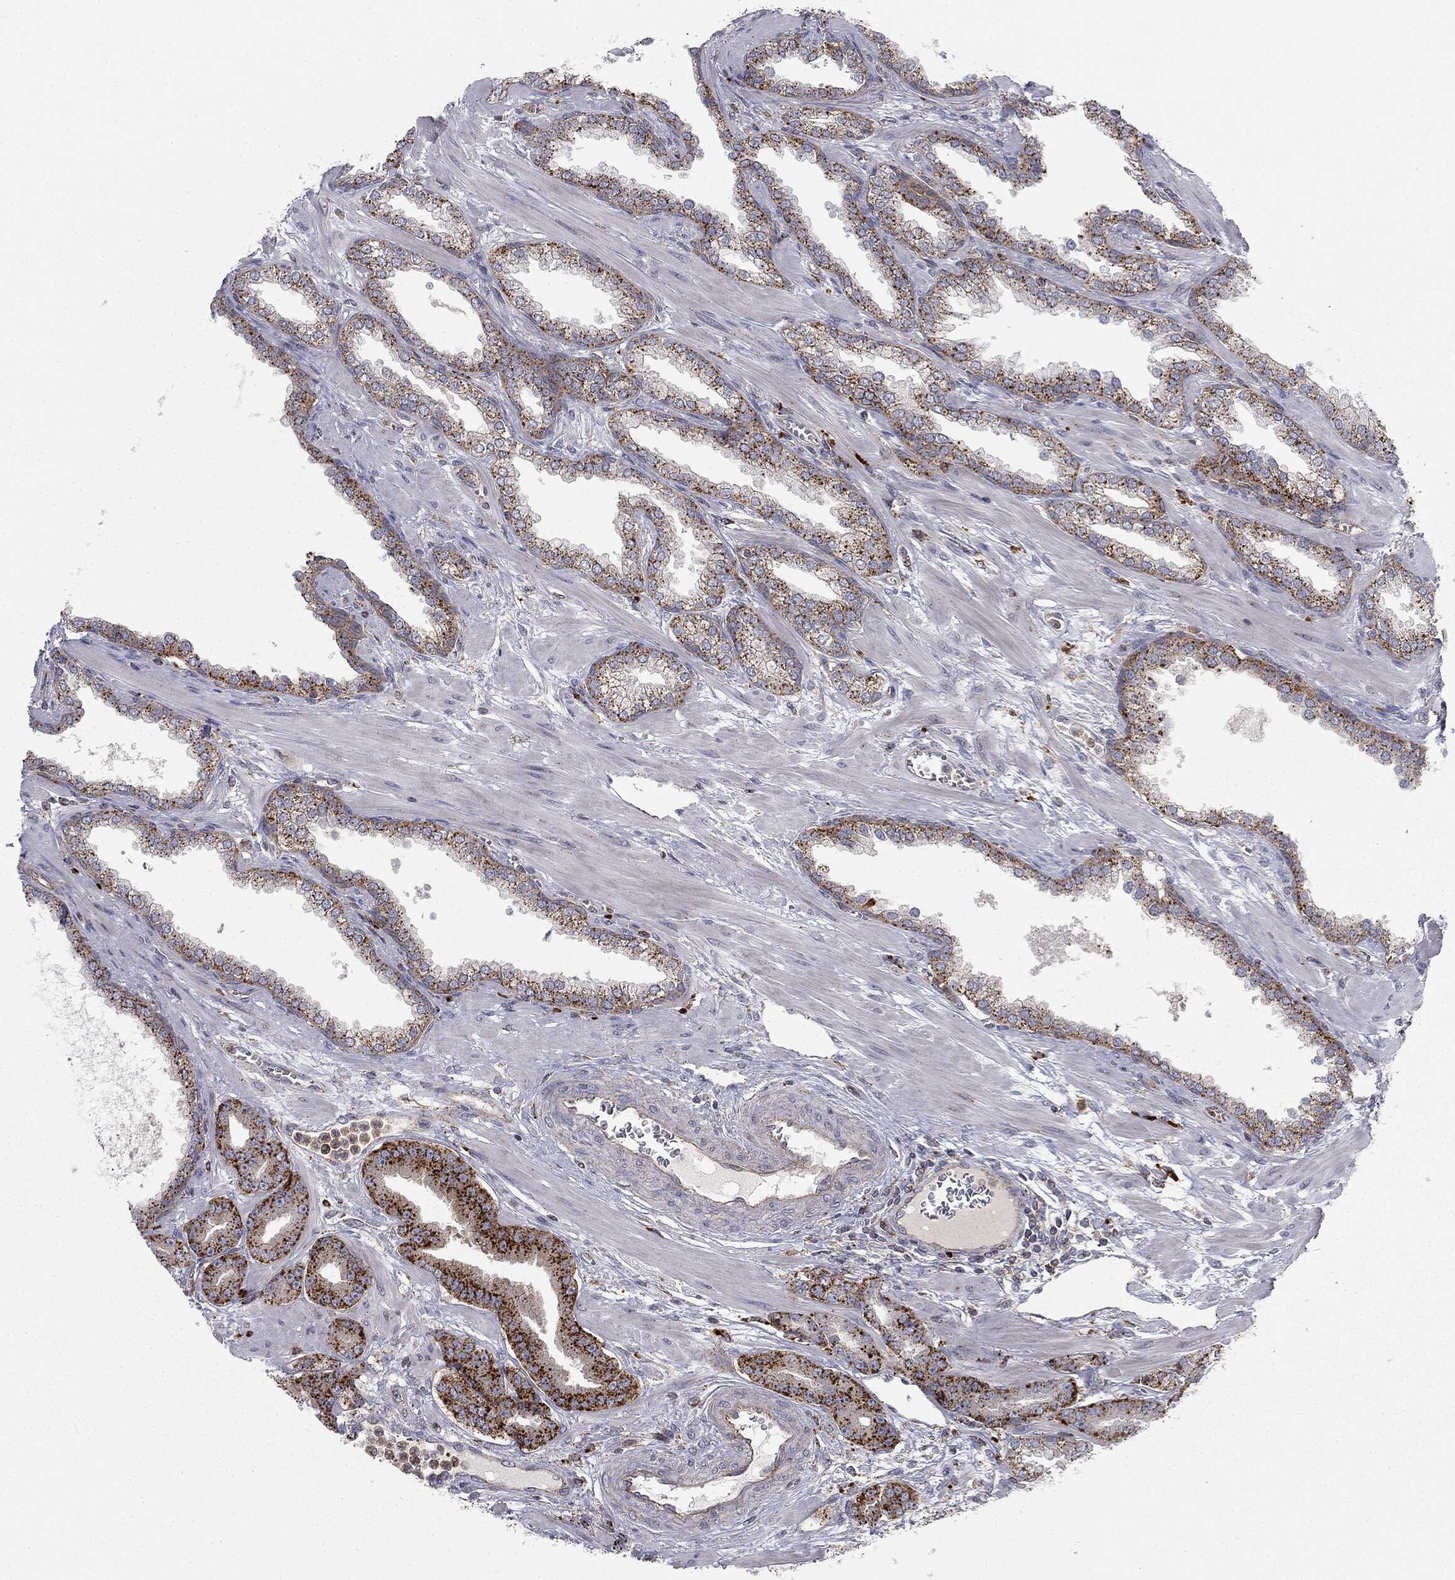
{"staining": {"intensity": "strong", "quantity": ">75%", "location": "cytoplasmic/membranous"}, "tissue": "prostate cancer", "cell_type": "Tumor cells", "image_type": "cancer", "snomed": [{"axis": "morphology", "description": "Adenocarcinoma, High grade"}, {"axis": "topography", "description": "Prostate"}], "caption": "Protein staining of prostate adenocarcinoma (high-grade) tissue demonstrates strong cytoplasmic/membranous staining in about >75% of tumor cells.", "gene": "CTSA", "patient": {"sex": "male", "age": 60}}